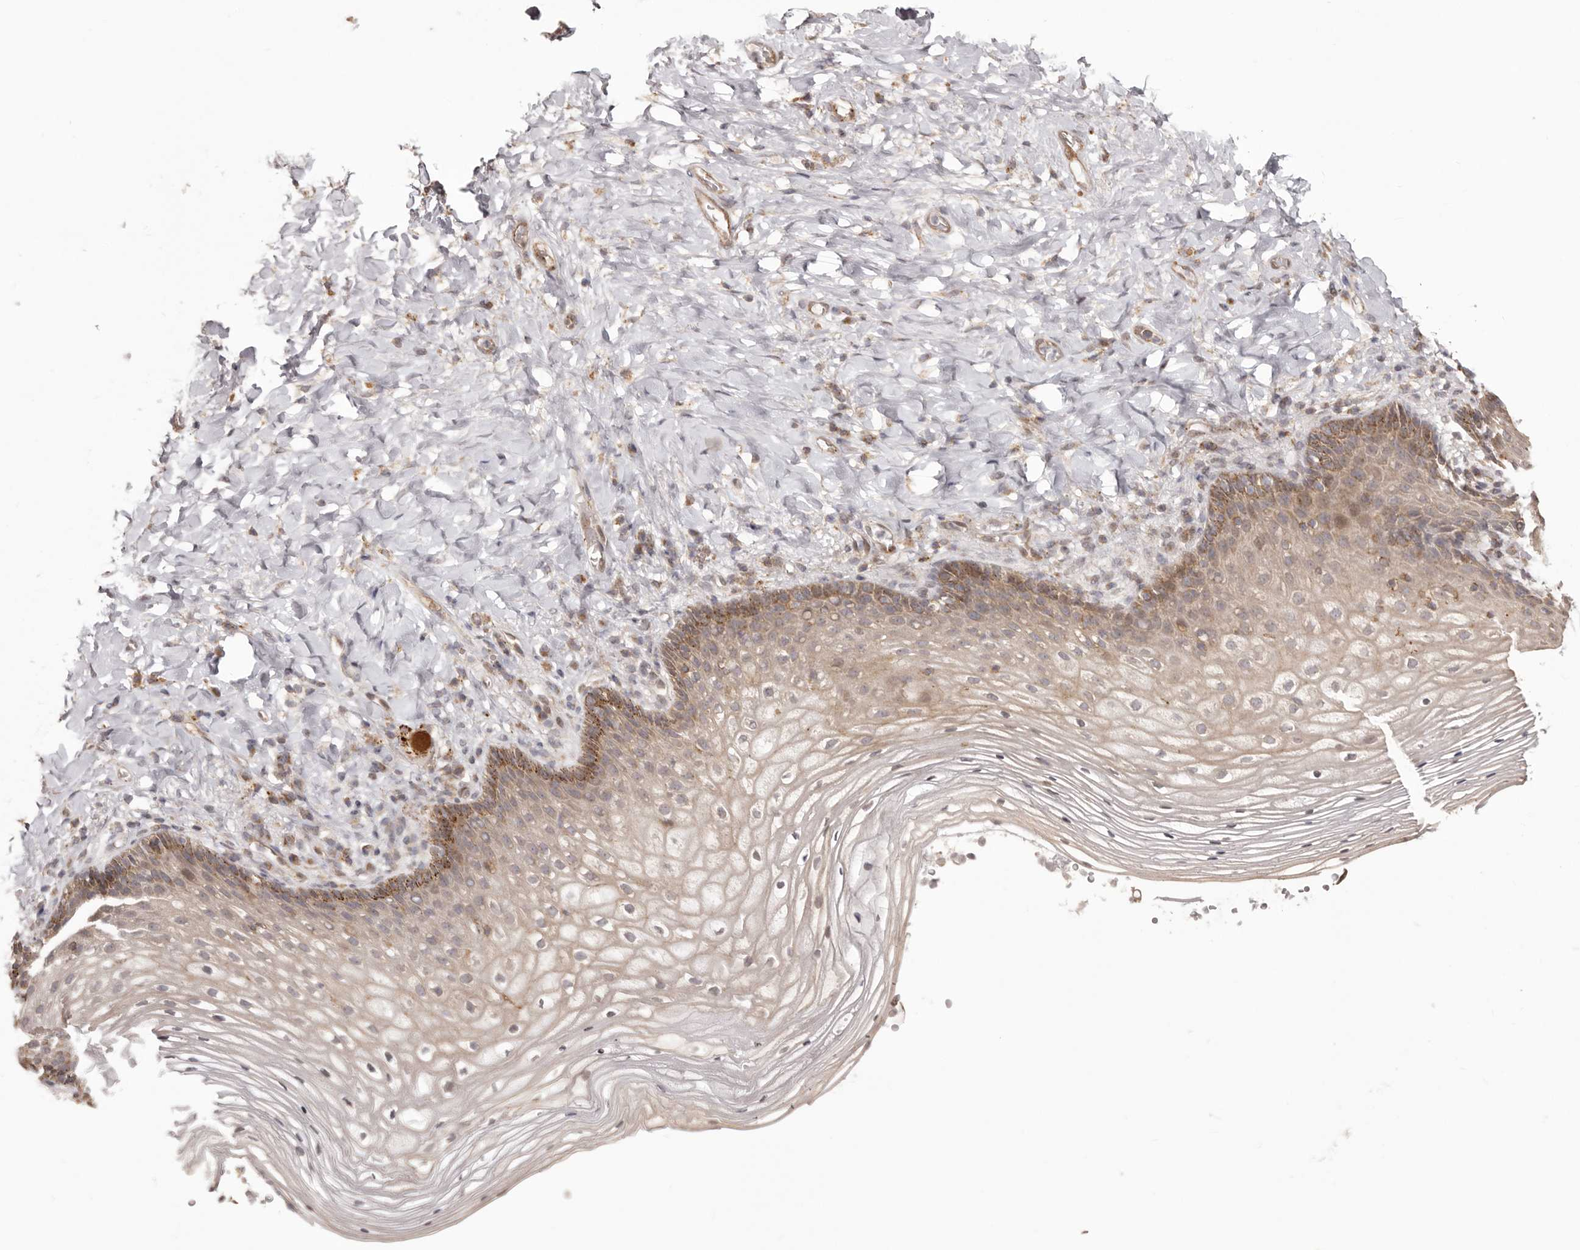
{"staining": {"intensity": "moderate", "quantity": "25%-75%", "location": "cytoplasmic/membranous"}, "tissue": "vagina", "cell_type": "Squamous epithelial cells", "image_type": "normal", "snomed": [{"axis": "morphology", "description": "Normal tissue, NOS"}, {"axis": "topography", "description": "Vagina"}], "caption": "The micrograph reveals staining of unremarkable vagina, revealing moderate cytoplasmic/membranous protein staining (brown color) within squamous epithelial cells. (DAB = brown stain, brightfield microscopy at high magnification).", "gene": "NUP43", "patient": {"sex": "female", "age": 60}}